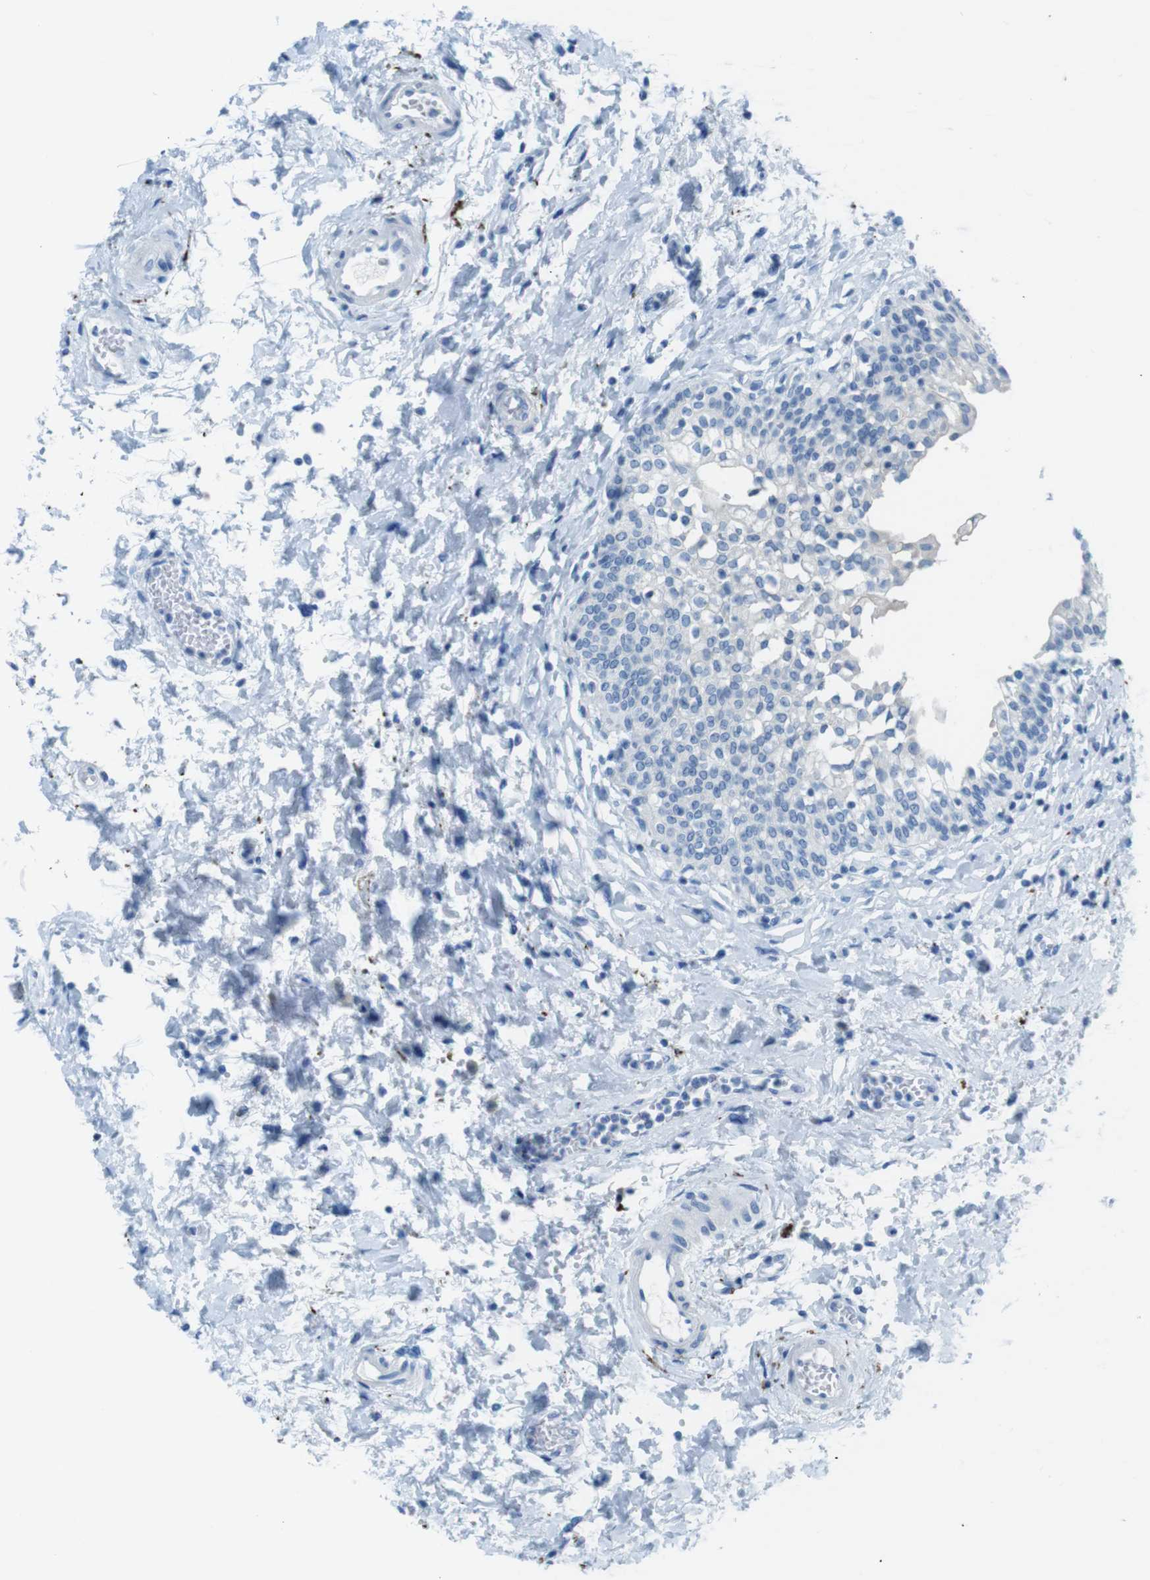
{"staining": {"intensity": "negative", "quantity": "none", "location": "none"}, "tissue": "urinary bladder", "cell_type": "Urothelial cells", "image_type": "normal", "snomed": [{"axis": "morphology", "description": "Normal tissue, NOS"}, {"axis": "topography", "description": "Urinary bladder"}], "caption": "Unremarkable urinary bladder was stained to show a protein in brown. There is no significant positivity in urothelial cells. (DAB immunohistochemistry visualized using brightfield microscopy, high magnification).", "gene": "GAP43", "patient": {"sex": "male", "age": 55}}